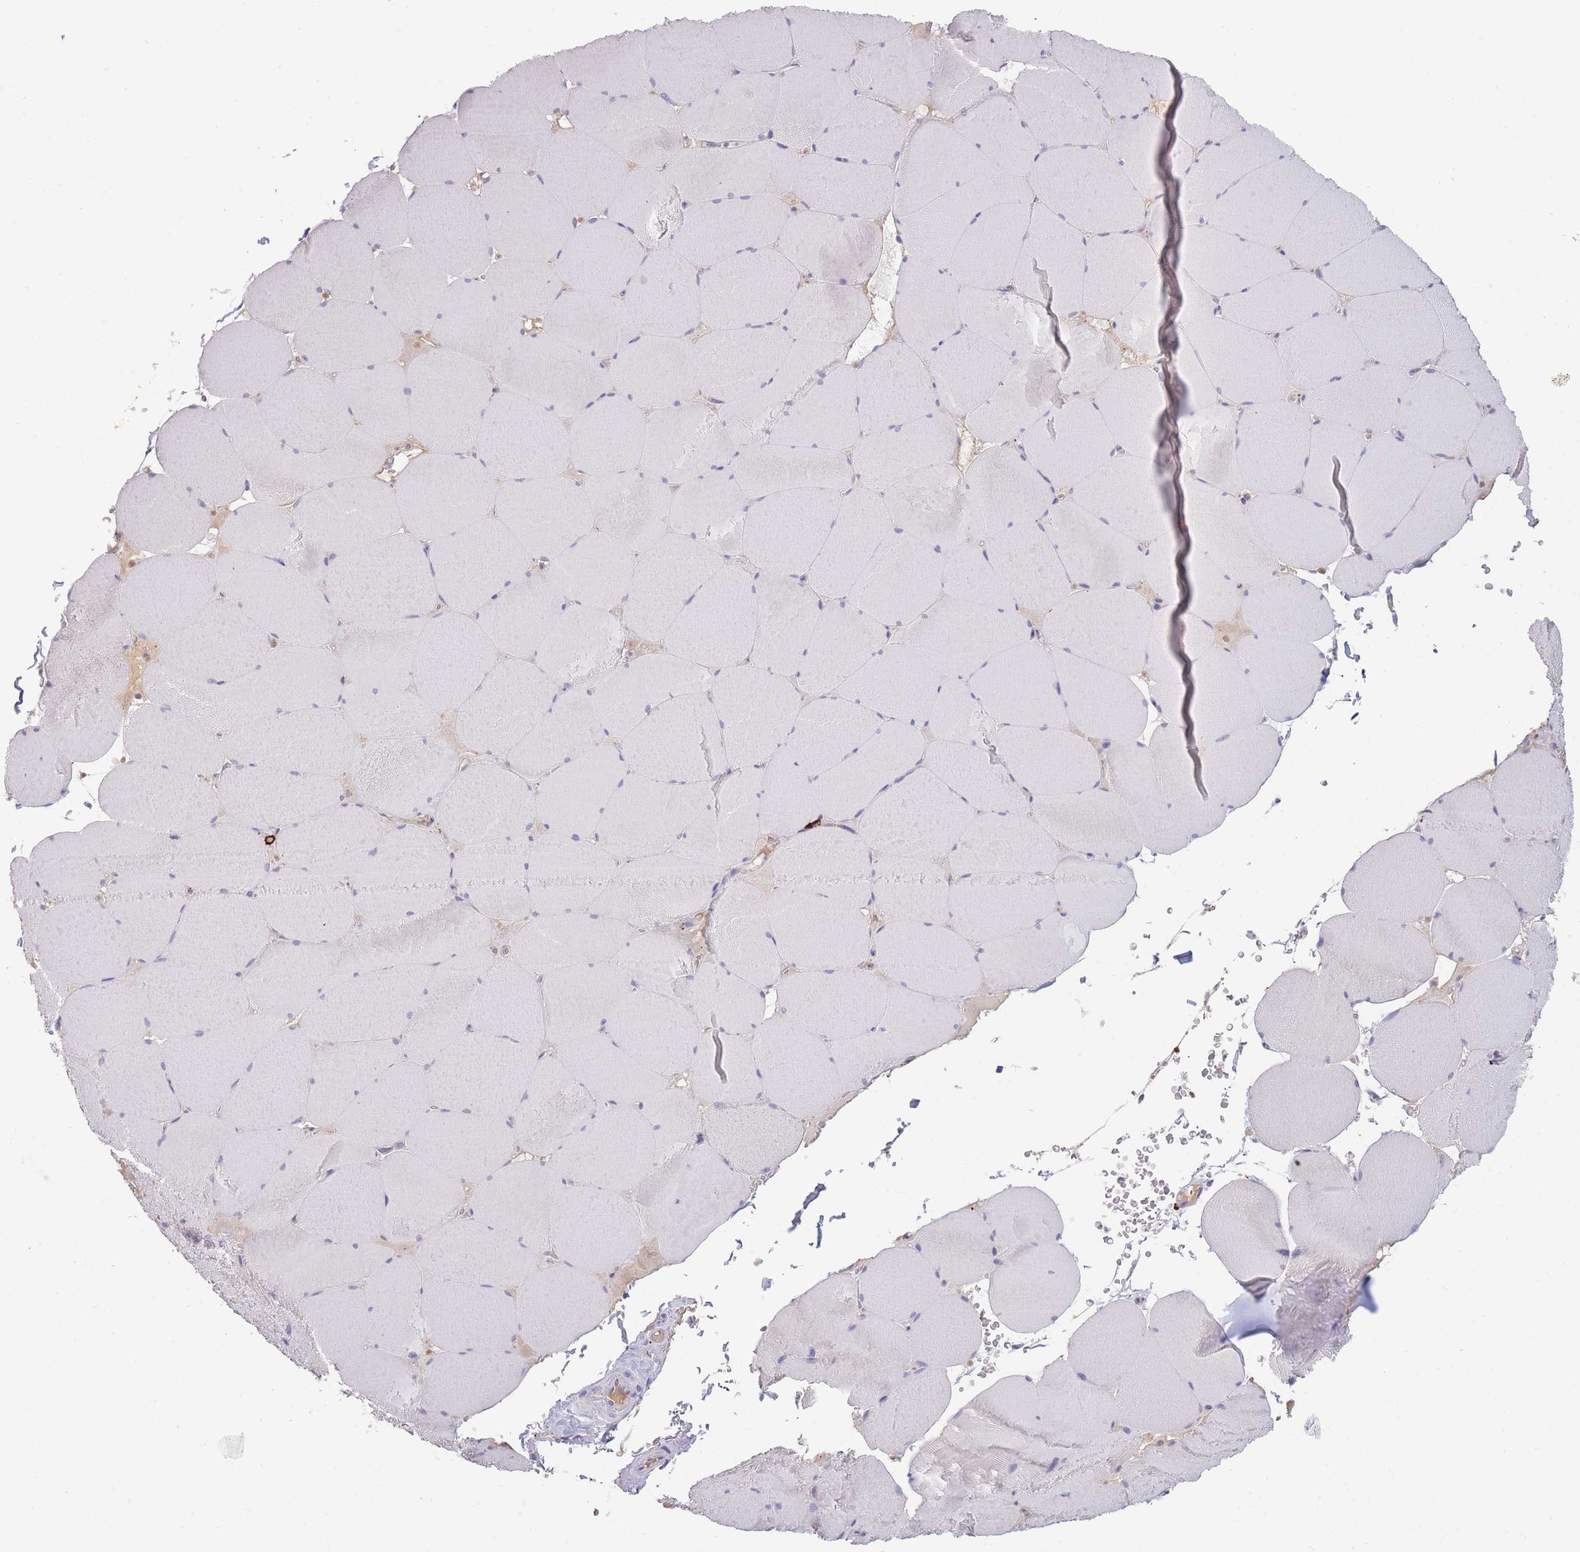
{"staining": {"intensity": "negative", "quantity": "none", "location": "none"}, "tissue": "skeletal muscle", "cell_type": "Myocytes", "image_type": "normal", "snomed": [{"axis": "morphology", "description": "Normal tissue, NOS"}, {"axis": "topography", "description": "Skeletal muscle"}, {"axis": "topography", "description": "Head-Neck"}], "caption": "DAB (3,3'-diaminobenzidine) immunohistochemical staining of unremarkable human skeletal muscle displays no significant staining in myocytes.", "gene": "TPSD1", "patient": {"sex": "male", "age": 66}}